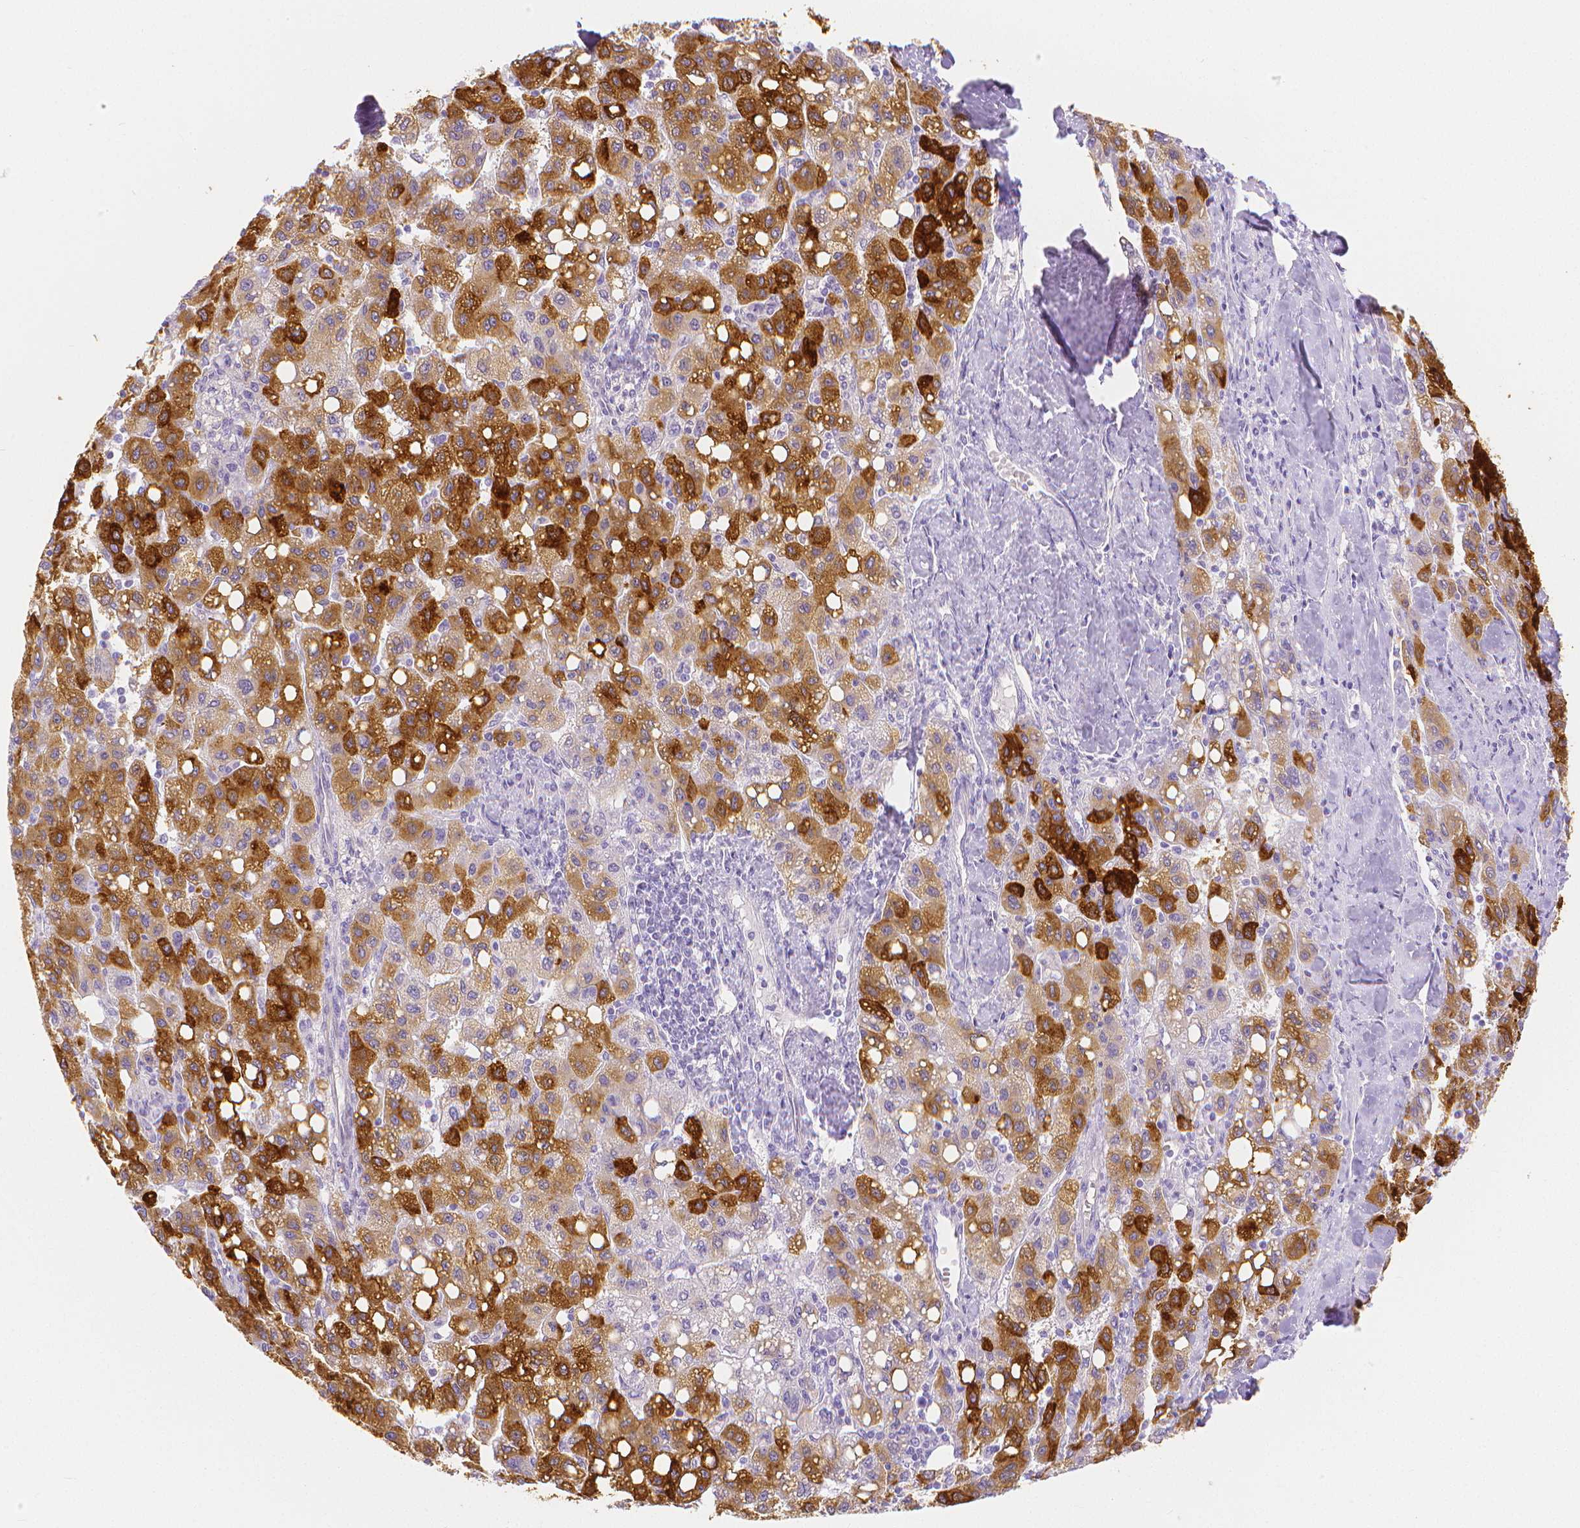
{"staining": {"intensity": "strong", "quantity": "25%-75%", "location": "cytoplasmic/membranous"}, "tissue": "liver cancer", "cell_type": "Tumor cells", "image_type": "cancer", "snomed": [{"axis": "morphology", "description": "Carcinoma, Hepatocellular, NOS"}, {"axis": "topography", "description": "Liver"}], "caption": "Immunohistochemical staining of liver cancer displays high levels of strong cytoplasmic/membranous protein staining in approximately 25%-75% of tumor cells. The protein of interest is shown in brown color, while the nuclei are stained blue.", "gene": "SLC27A5", "patient": {"sex": "female", "age": 82}}